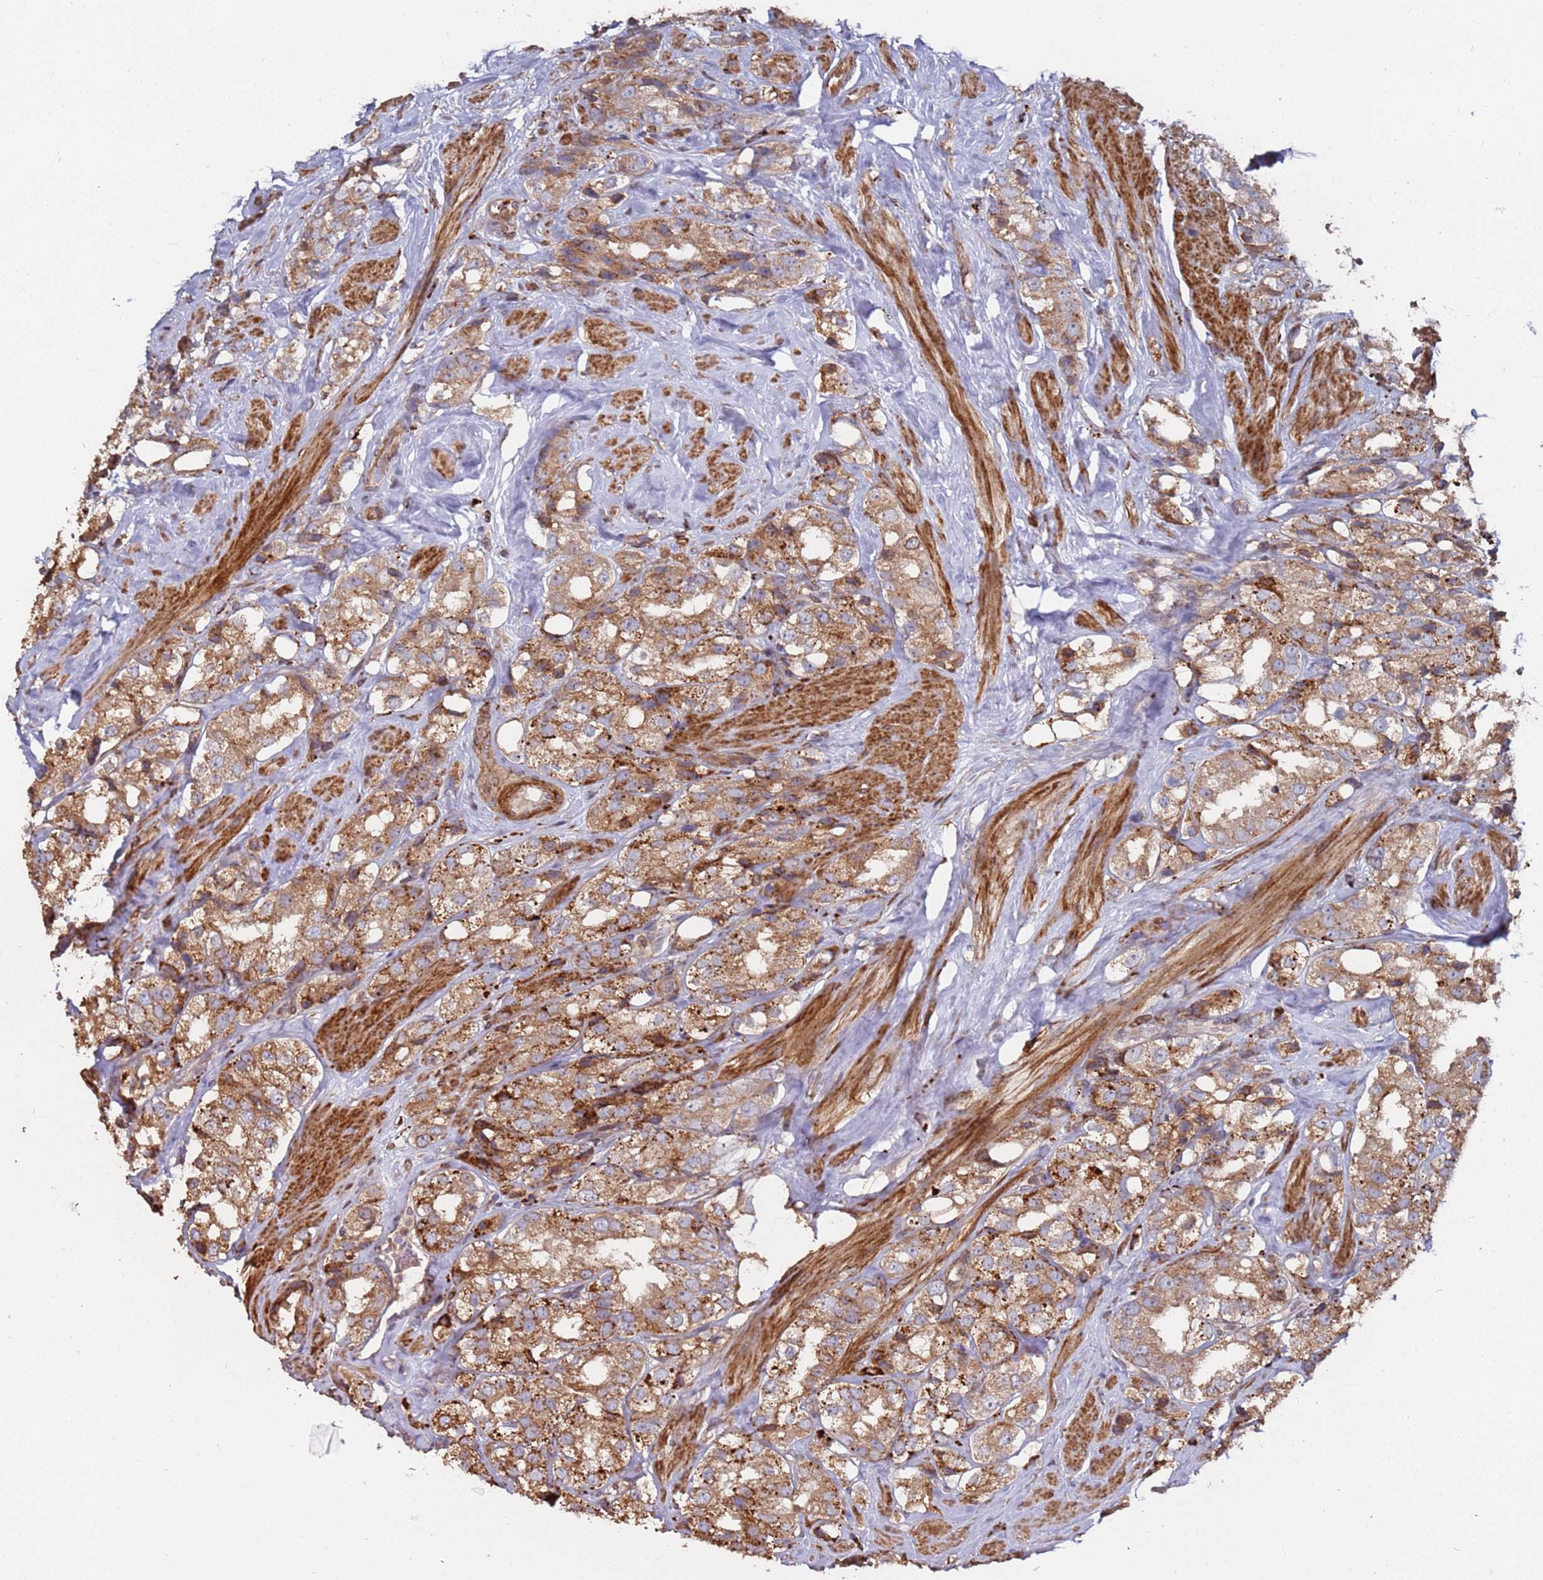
{"staining": {"intensity": "moderate", "quantity": ">75%", "location": "cytoplasmic/membranous"}, "tissue": "prostate cancer", "cell_type": "Tumor cells", "image_type": "cancer", "snomed": [{"axis": "morphology", "description": "Adenocarcinoma, NOS"}, {"axis": "topography", "description": "Prostate"}], "caption": "Immunohistochemical staining of human prostate cancer (adenocarcinoma) demonstrates medium levels of moderate cytoplasmic/membranous expression in about >75% of tumor cells.", "gene": "LACC1", "patient": {"sex": "male", "age": 79}}